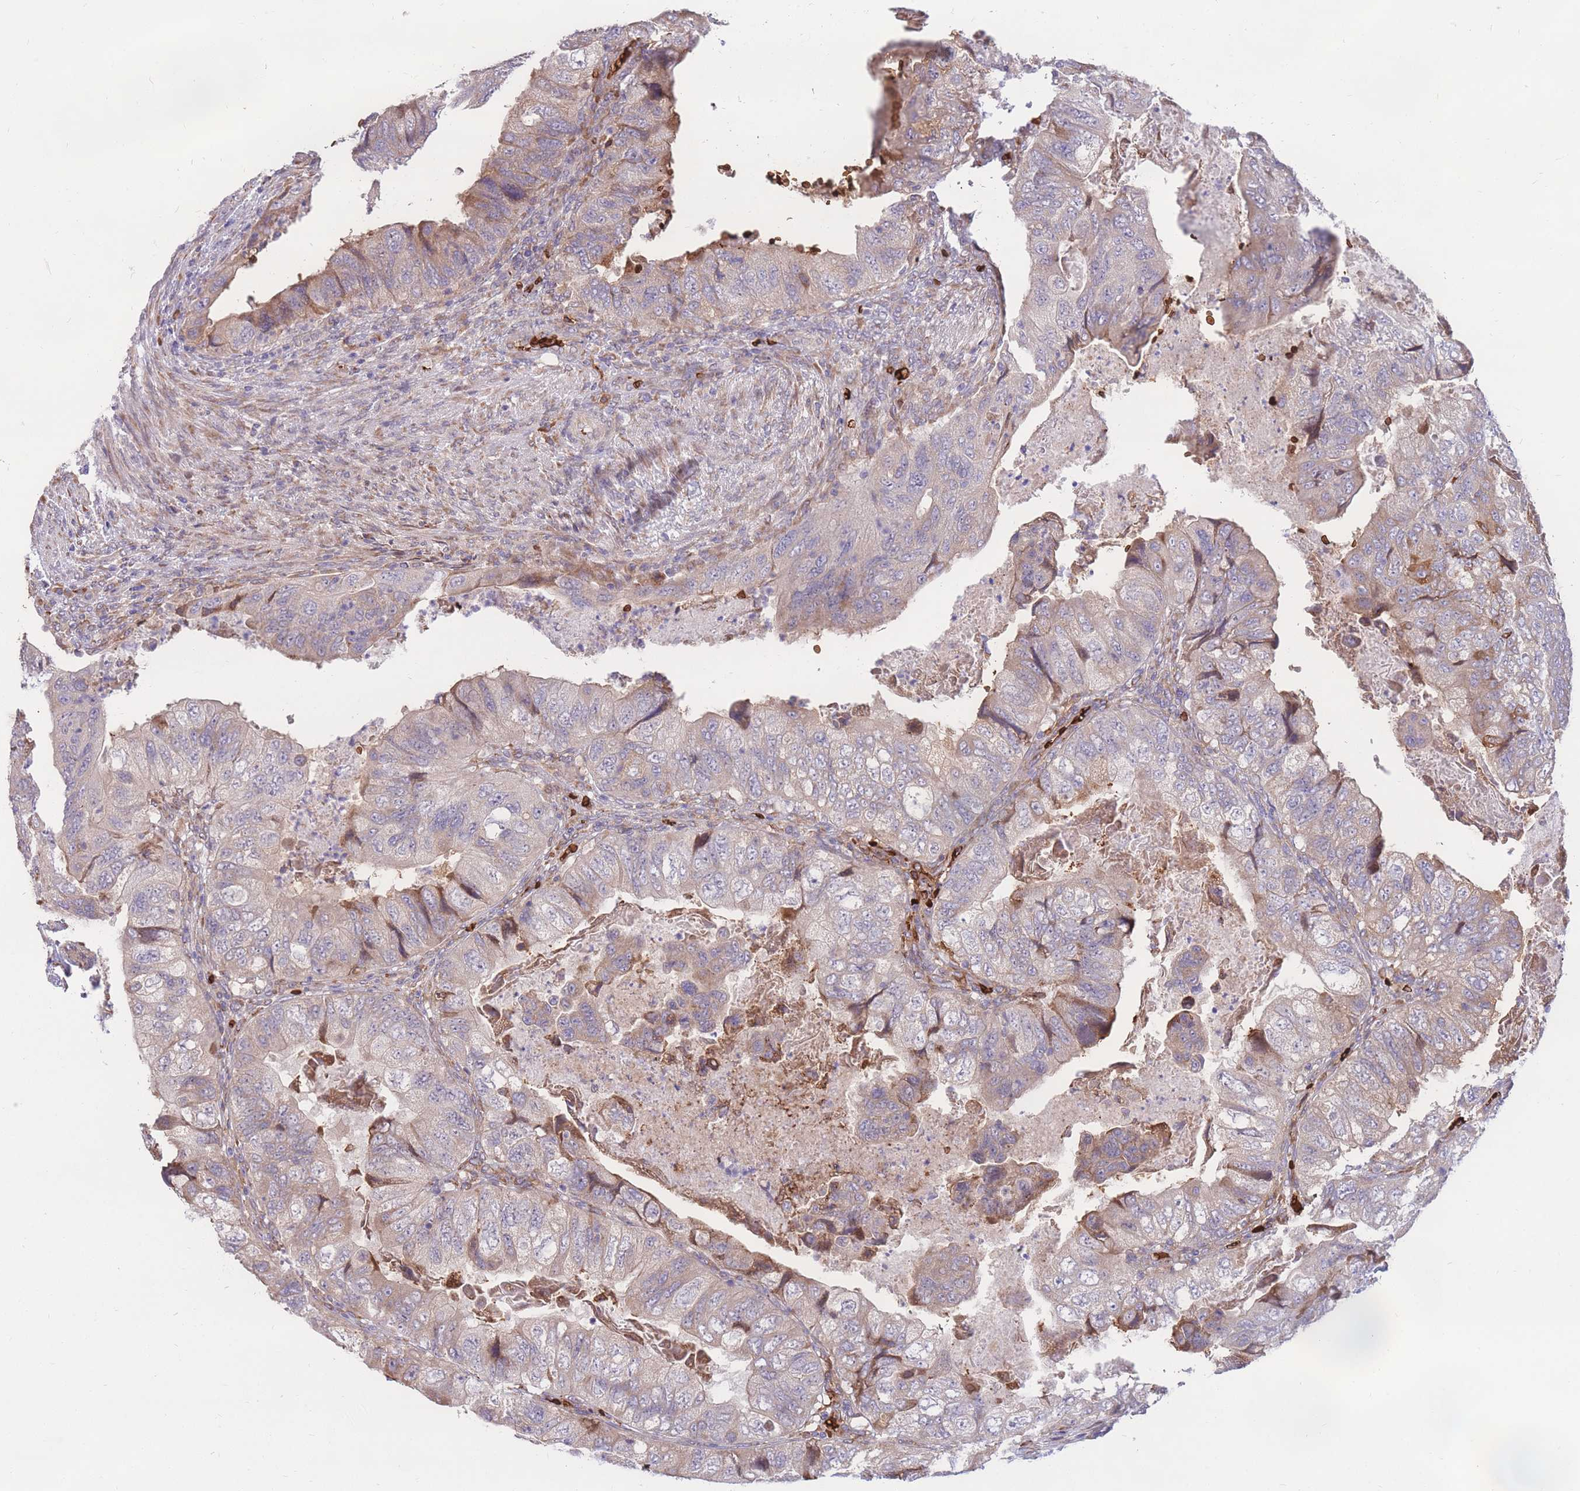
{"staining": {"intensity": "moderate", "quantity": "<25%", "location": "cytoplasmic/membranous"}, "tissue": "colorectal cancer", "cell_type": "Tumor cells", "image_type": "cancer", "snomed": [{"axis": "morphology", "description": "Adenocarcinoma, NOS"}, {"axis": "topography", "description": "Rectum"}], "caption": "DAB immunohistochemical staining of human colorectal adenocarcinoma displays moderate cytoplasmic/membranous protein staining in about <25% of tumor cells.", "gene": "ATP10D", "patient": {"sex": "male", "age": 63}}